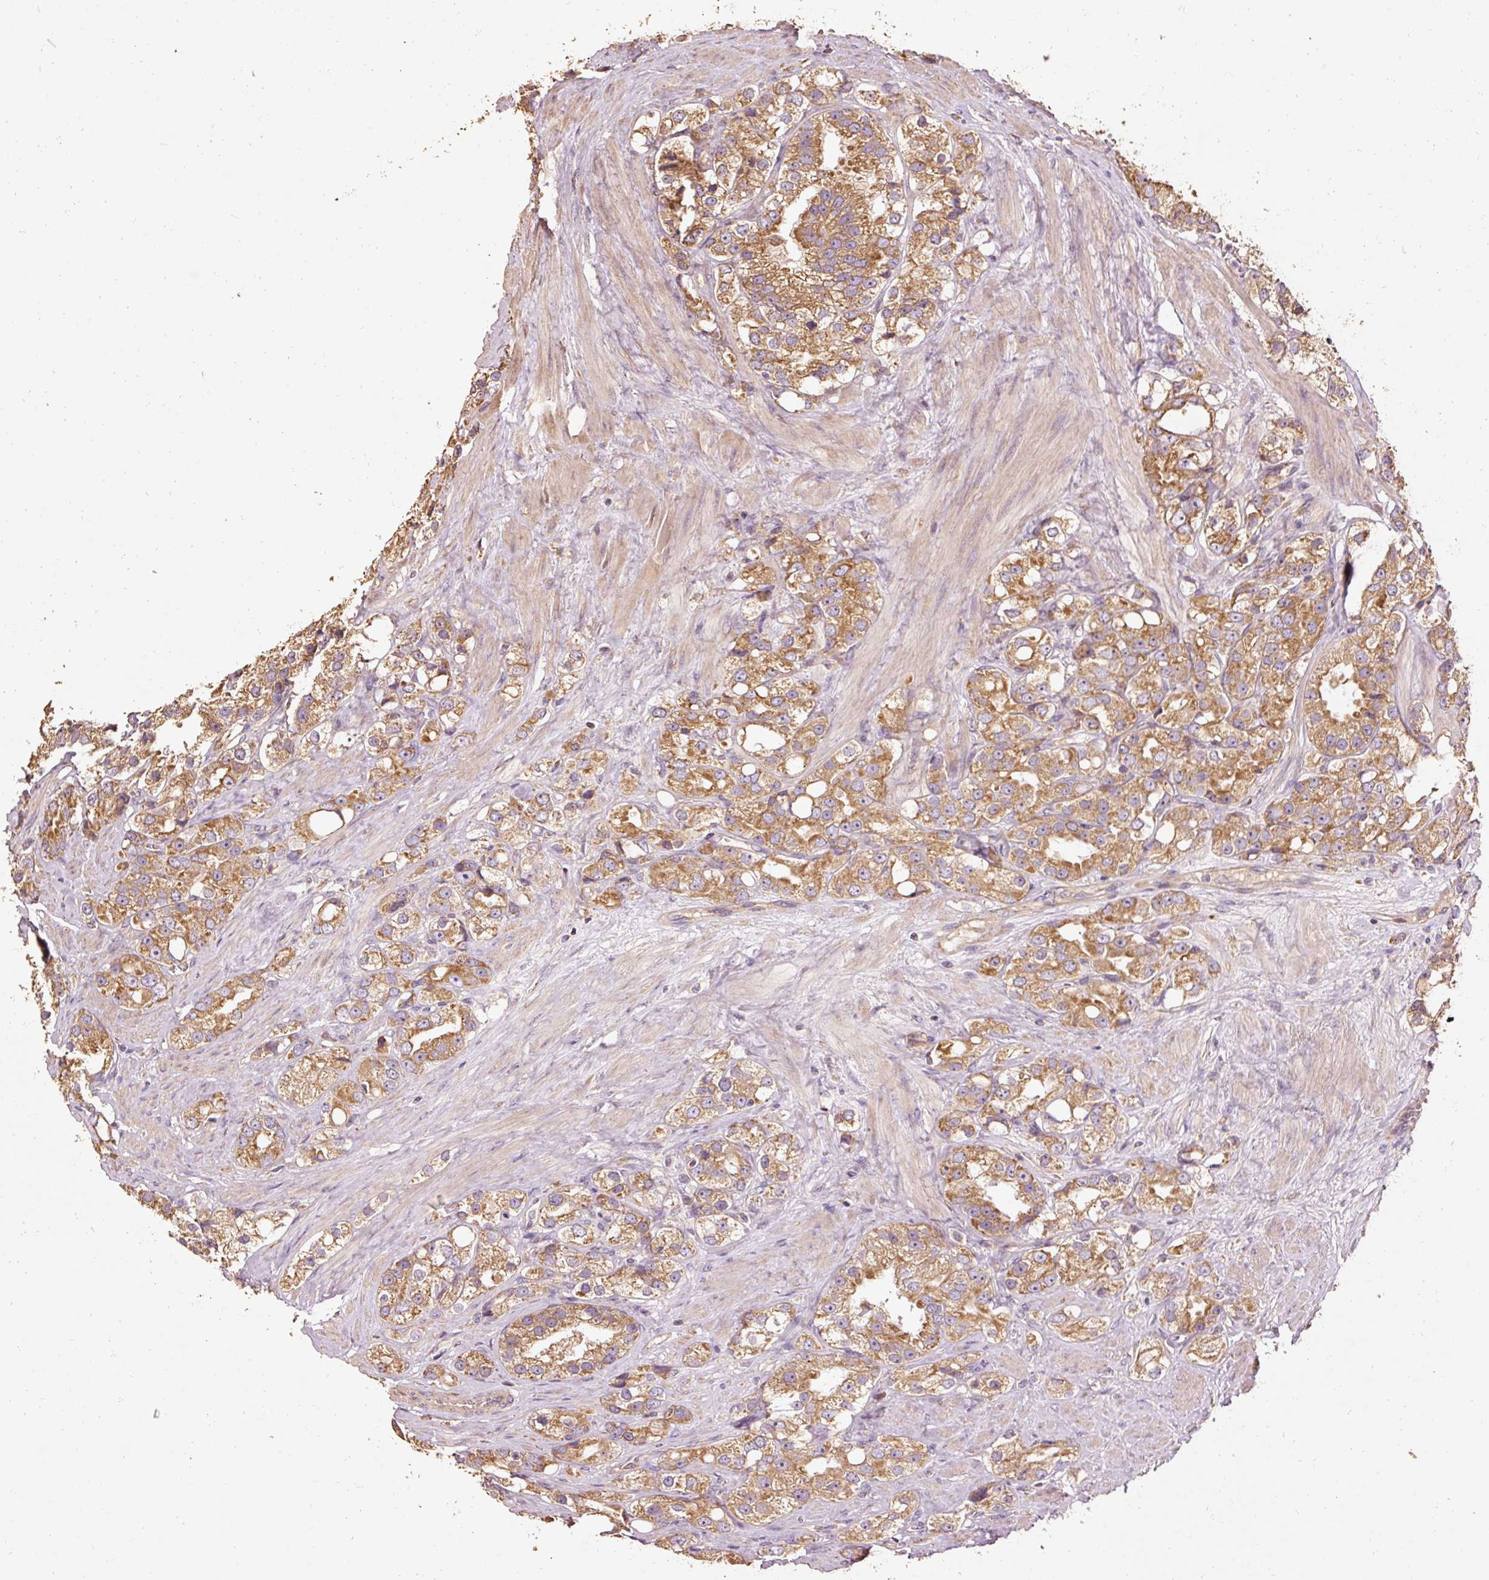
{"staining": {"intensity": "moderate", "quantity": ">75%", "location": "cytoplasmic/membranous"}, "tissue": "prostate cancer", "cell_type": "Tumor cells", "image_type": "cancer", "snomed": [{"axis": "morphology", "description": "Adenocarcinoma, NOS"}, {"axis": "topography", "description": "Prostate"}], "caption": "Immunohistochemistry (IHC) (DAB (3,3'-diaminobenzidine)) staining of human adenocarcinoma (prostate) shows moderate cytoplasmic/membranous protein expression in about >75% of tumor cells. The protein of interest is stained brown, and the nuclei are stained in blue (DAB IHC with brightfield microscopy, high magnification).", "gene": "EFHC1", "patient": {"sex": "male", "age": 79}}